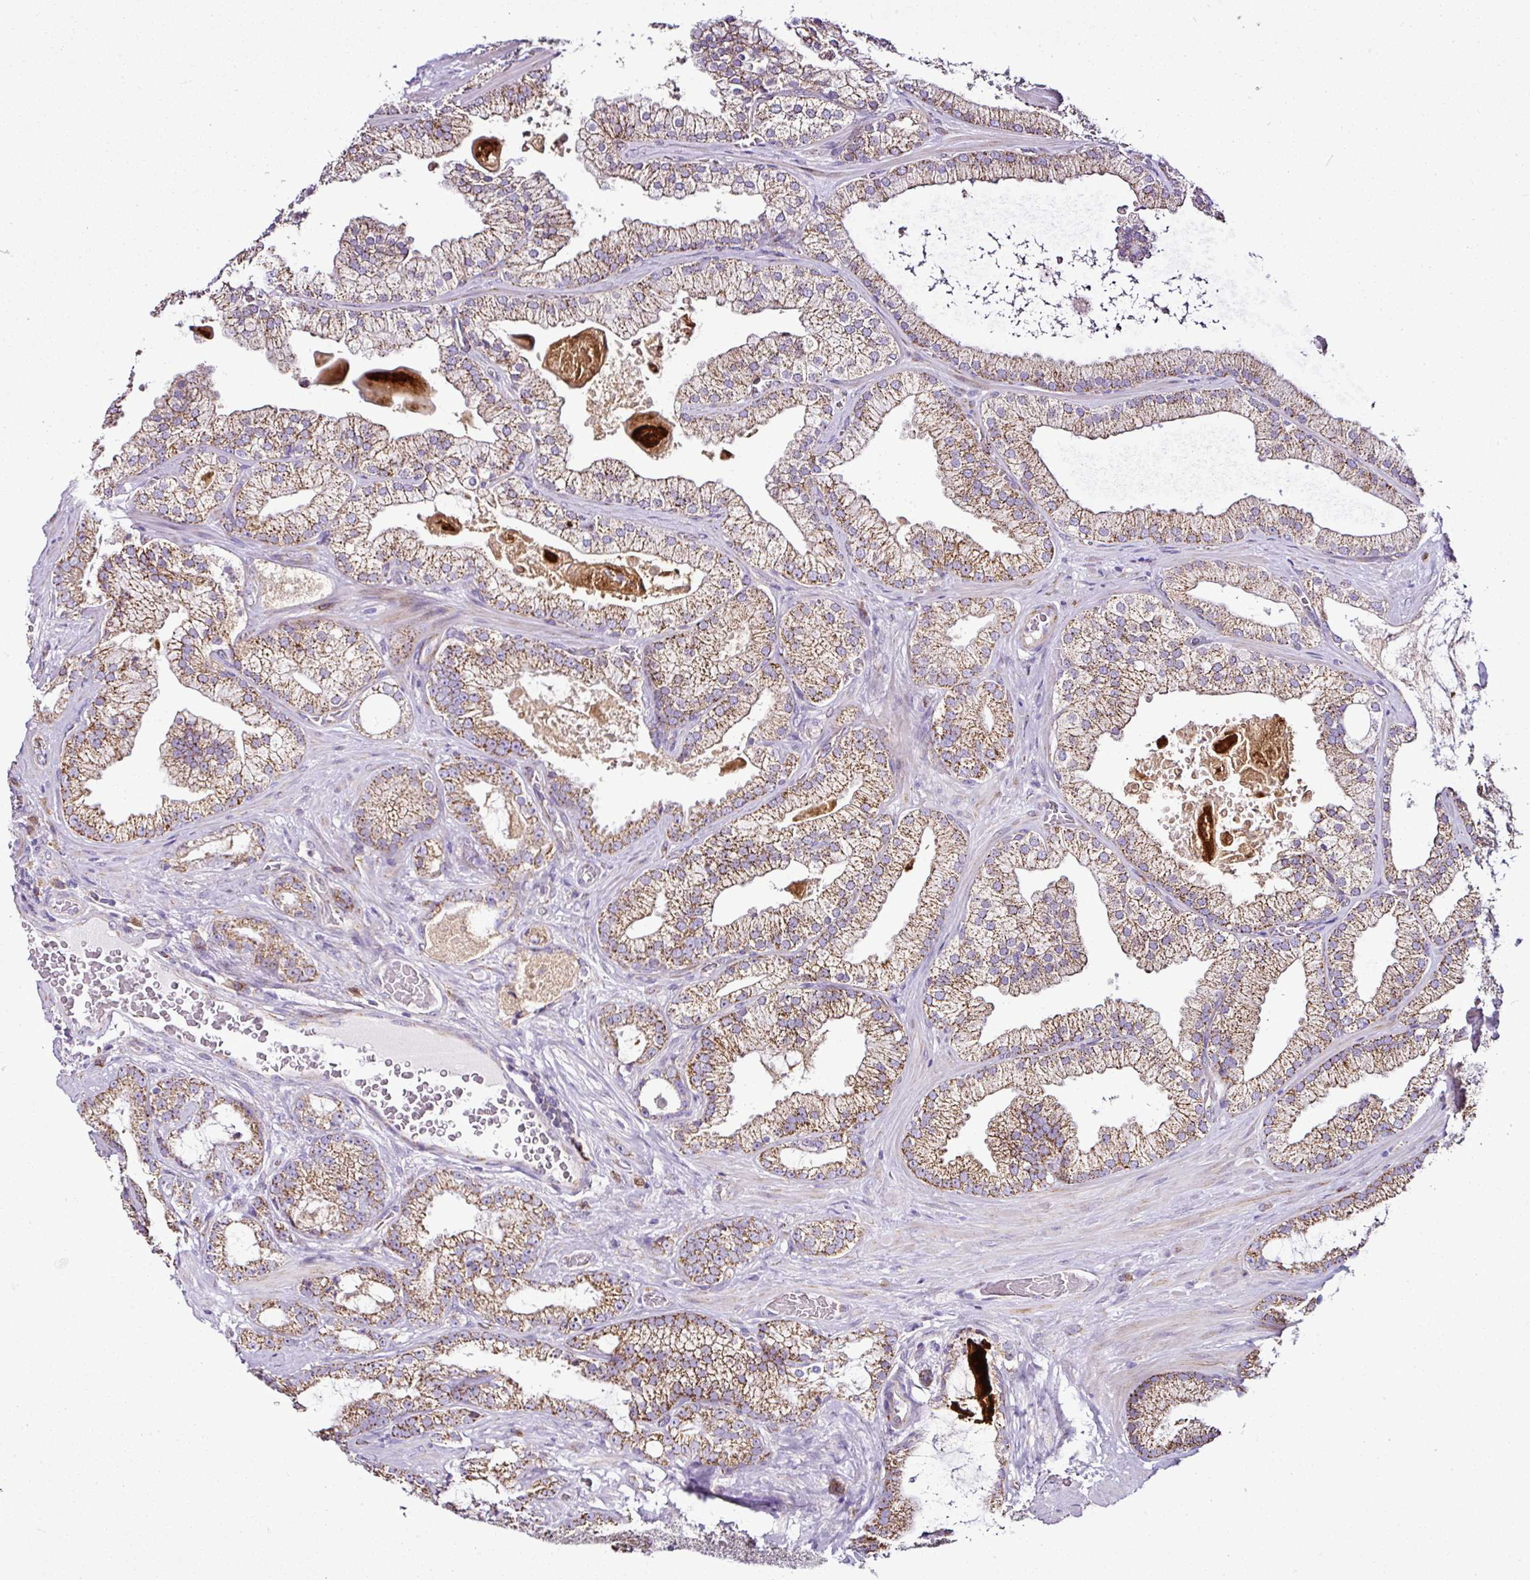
{"staining": {"intensity": "moderate", "quantity": ">75%", "location": "cytoplasmic/membranous"}, "tissue": "prostate cancer", "cell_type": "Tumor cells", "image_type": "cancer", "snomed": [{"axis": "morphology", "description": "Adenocarcinoma, High grade"}, {"axis": "topography", "description": "Prostate"}], "caption": "This image displays IHC staining of prostate cancer (adenocarcinoma (high-grade)), with medium moderate cytoplasmic/membranous positivity in approximately >75% of tumor cells.", "gene": "DPAGT1", "patient": {"sex": "male", "age": 68}}